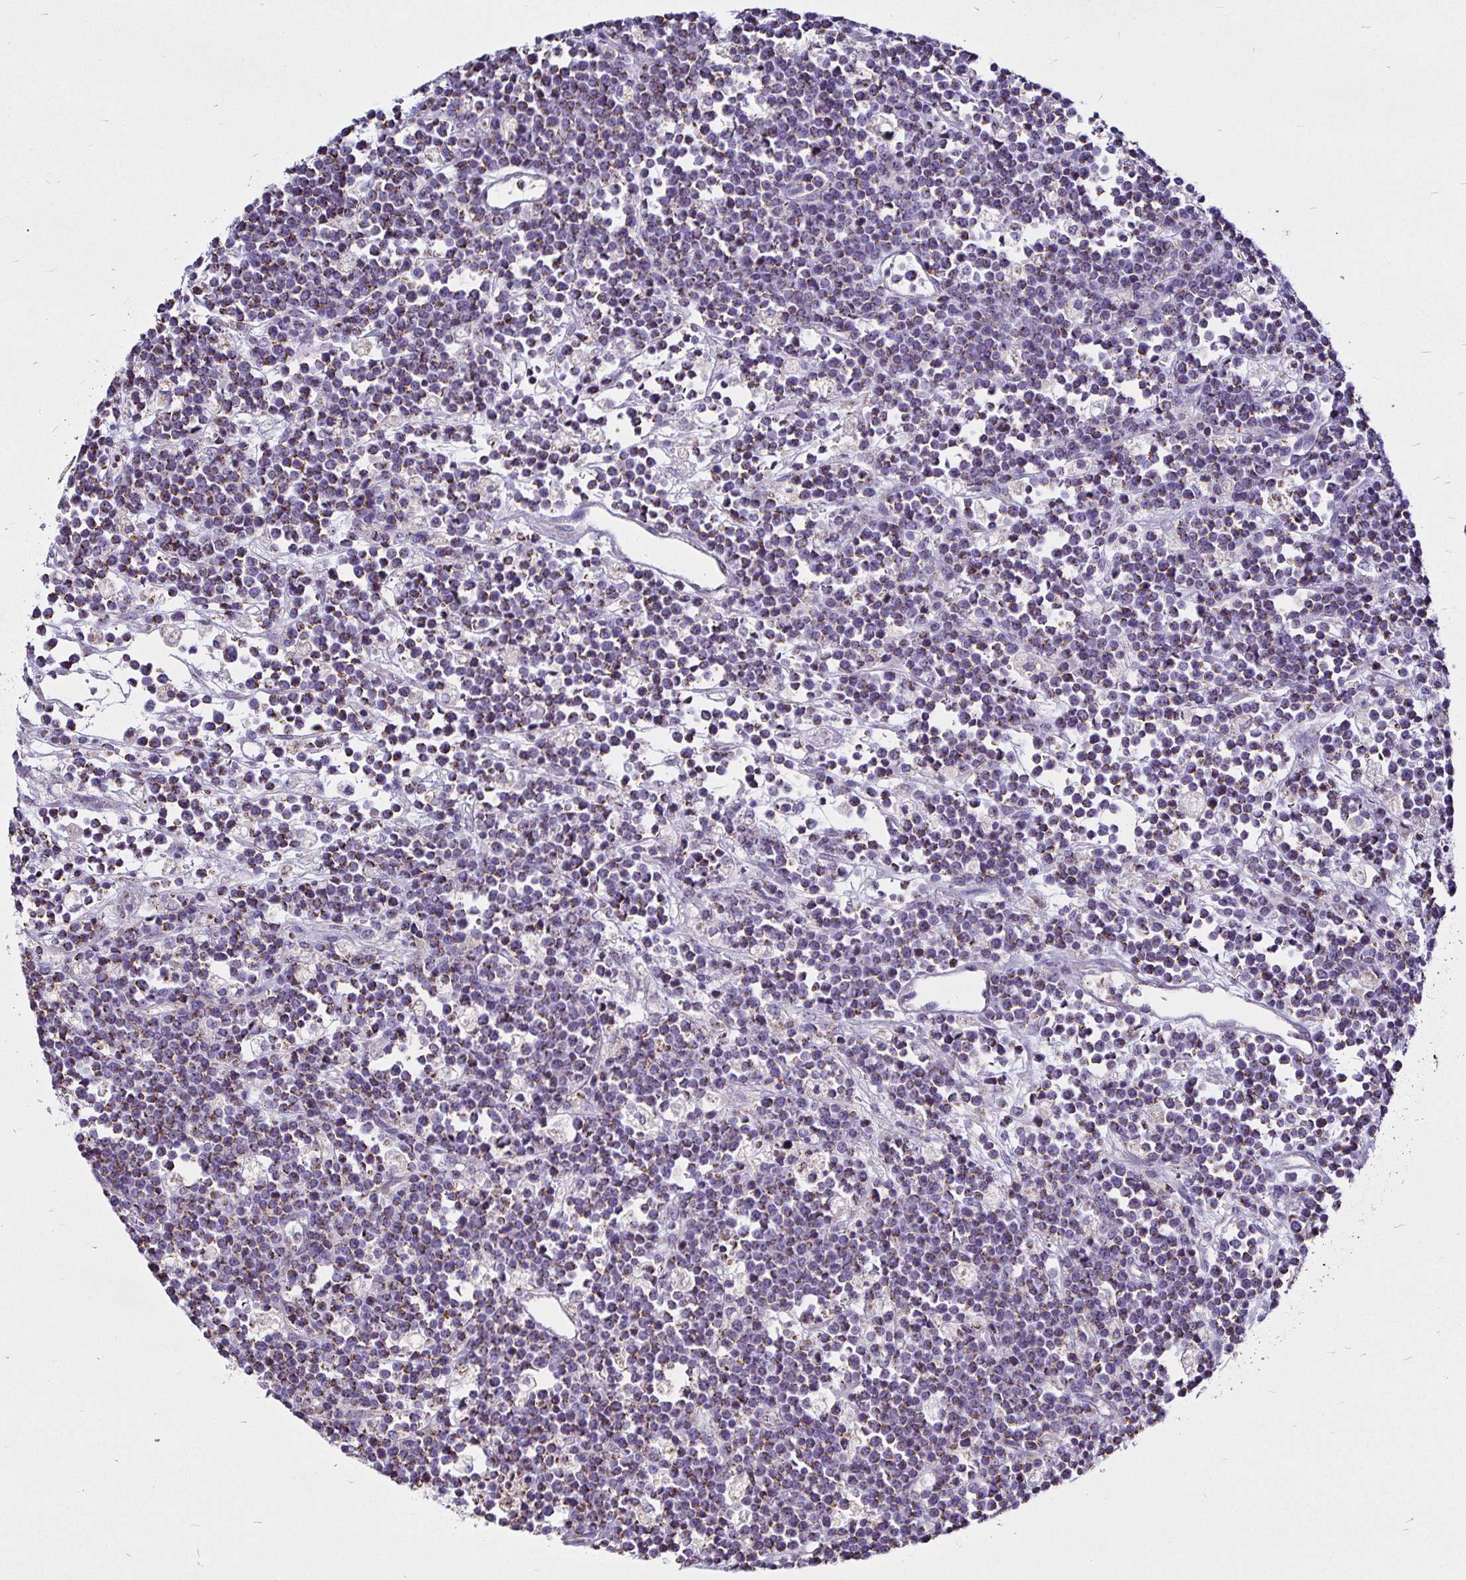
{"staining": {"intensity": "weak", "quantity": "<25%", "location": "cytoplasmic/membranous"}, "tissue": "lymphoma", "cell_type": "Tumor cells", "image_type": "cancer", "snomed": [{"axis": "morphology", "description": "Malignant lymphoma, non-Hodgkin's type, High grade"}, {"axis": "topography", "description": "Ovary"}], "caption": "There is no significant expression in tumor cells of lymphoma.", "gene": "PGAM2", "patient": {"sex": "female", "age": 56}}